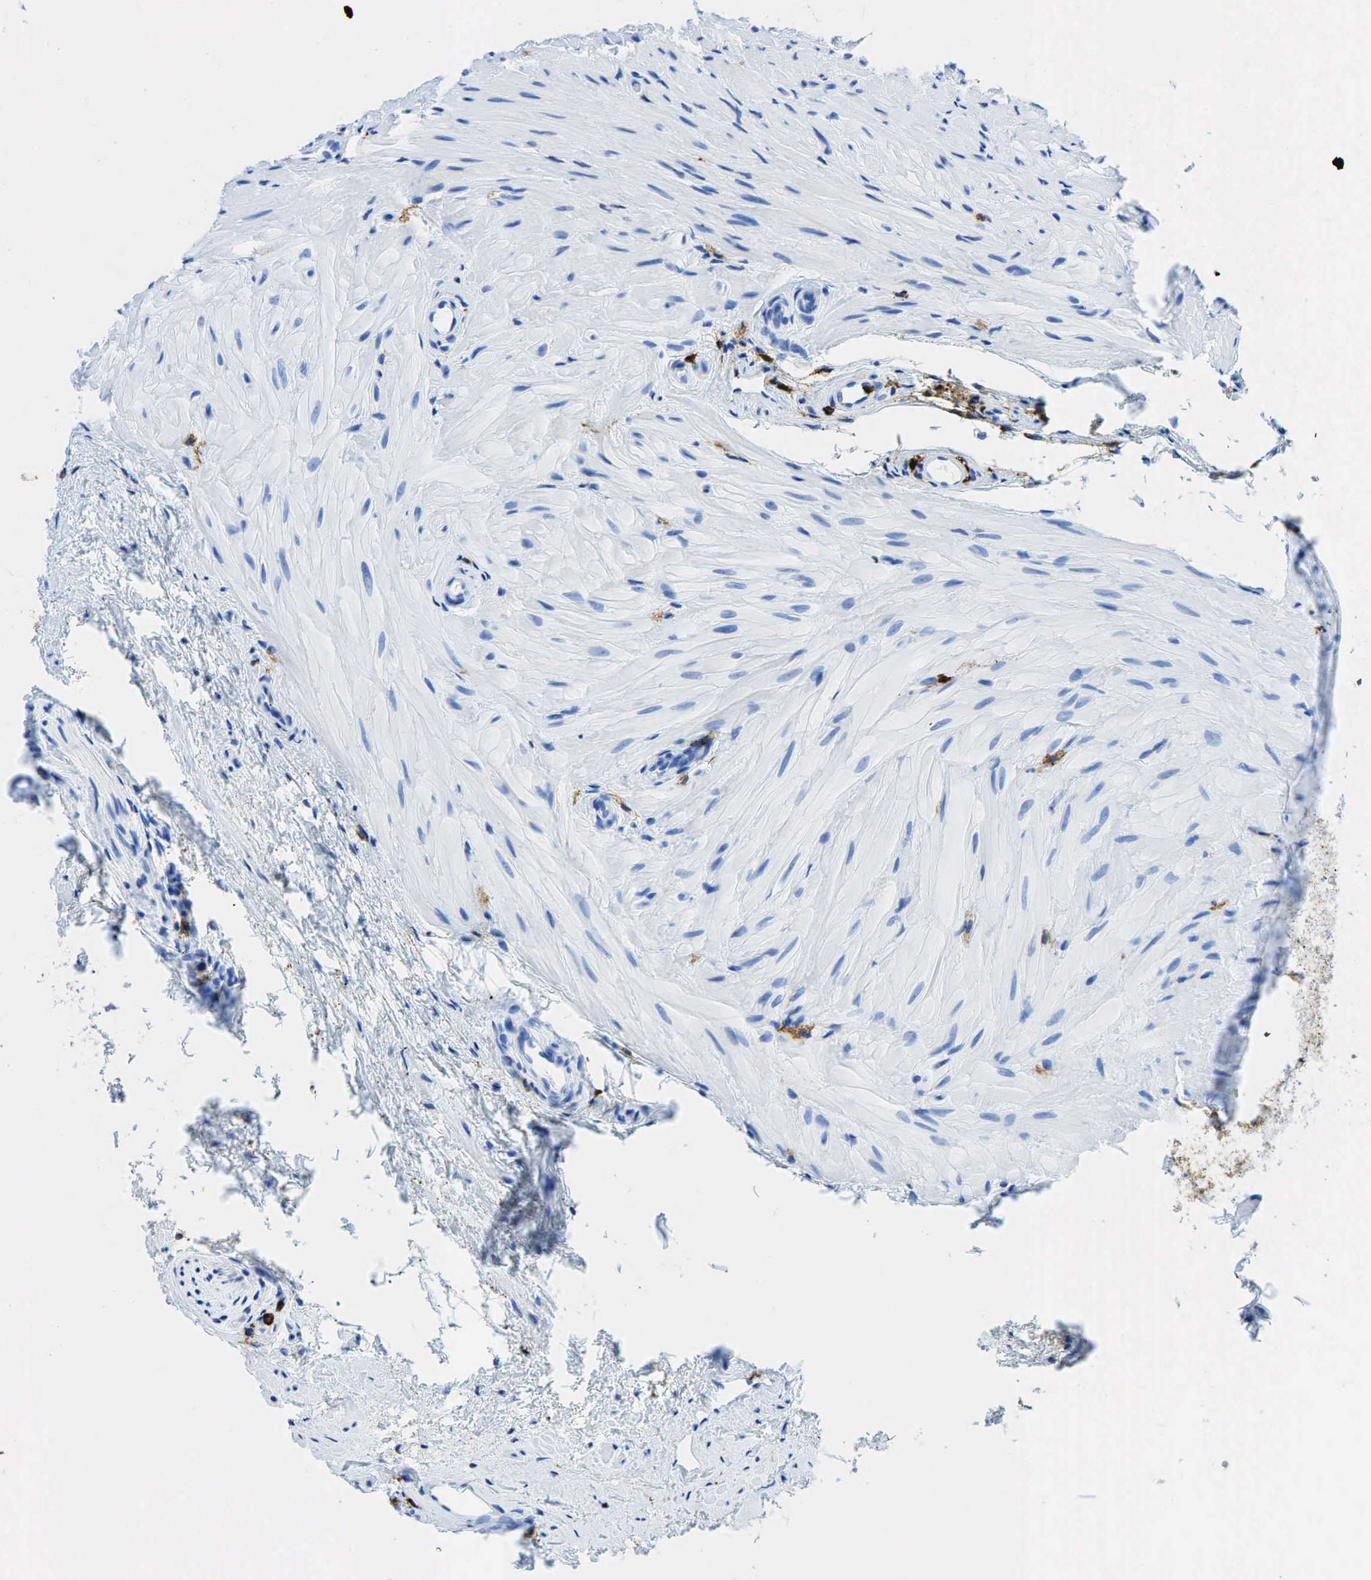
{"staining": {"intensity": "negative", "quantity": "none", "location": "none"}, "tissue": "epididymis", "cell_type": "Glandular cells", "image_type": "normal", "snomed": [{"axis": "morphology", "description": "Normal tissue, NOS"}, {"axis": "topography", "description": "Epididymis"}], "caption": "Immunohistochemical staining of normal epididymis displays no significant expression in glandular cells.", "gene": "PTPRC", "patient": {"sex": "male", "age": 74}}